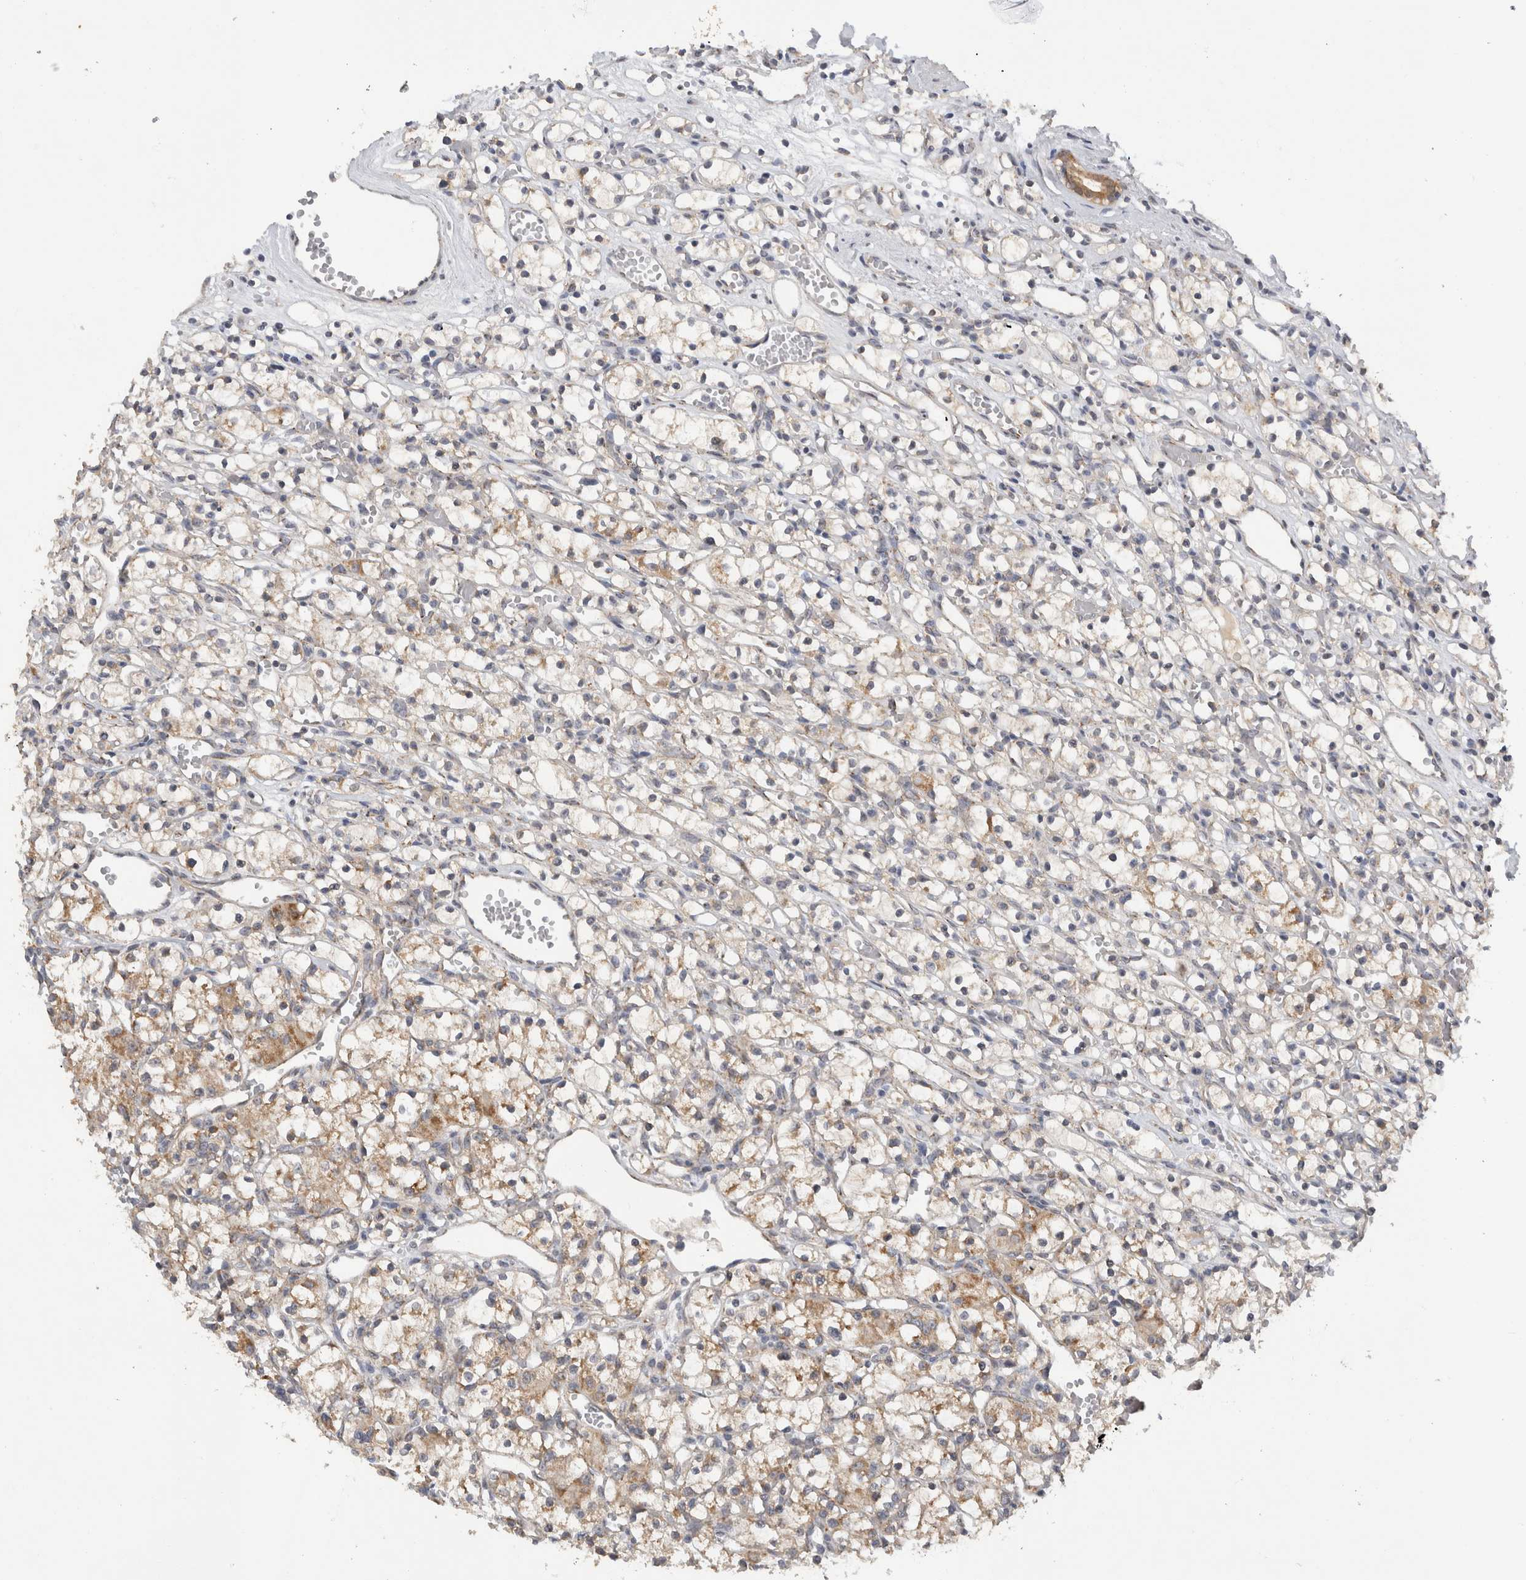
{"staining": {"intensity": "moderate", "quantity": "<25%", "location": "cytoplasmic/membranous"}, "tissue": "renal cancer", "cell_type": "Tumor cells", "image_type": "cancer", "snomed": [{"axis": "morphology", "description": "Adenocarcinoma, NOS"}, {"axis": "topography", "description": "Kidney"}], "caption": "Moderate cytoplasmic/membranous protein staining is present in approximately <25% of tumor cells in renal adenocarcinoma.", "gene": "DYRK2", "patient": {"sex": "female", "age": 59}}